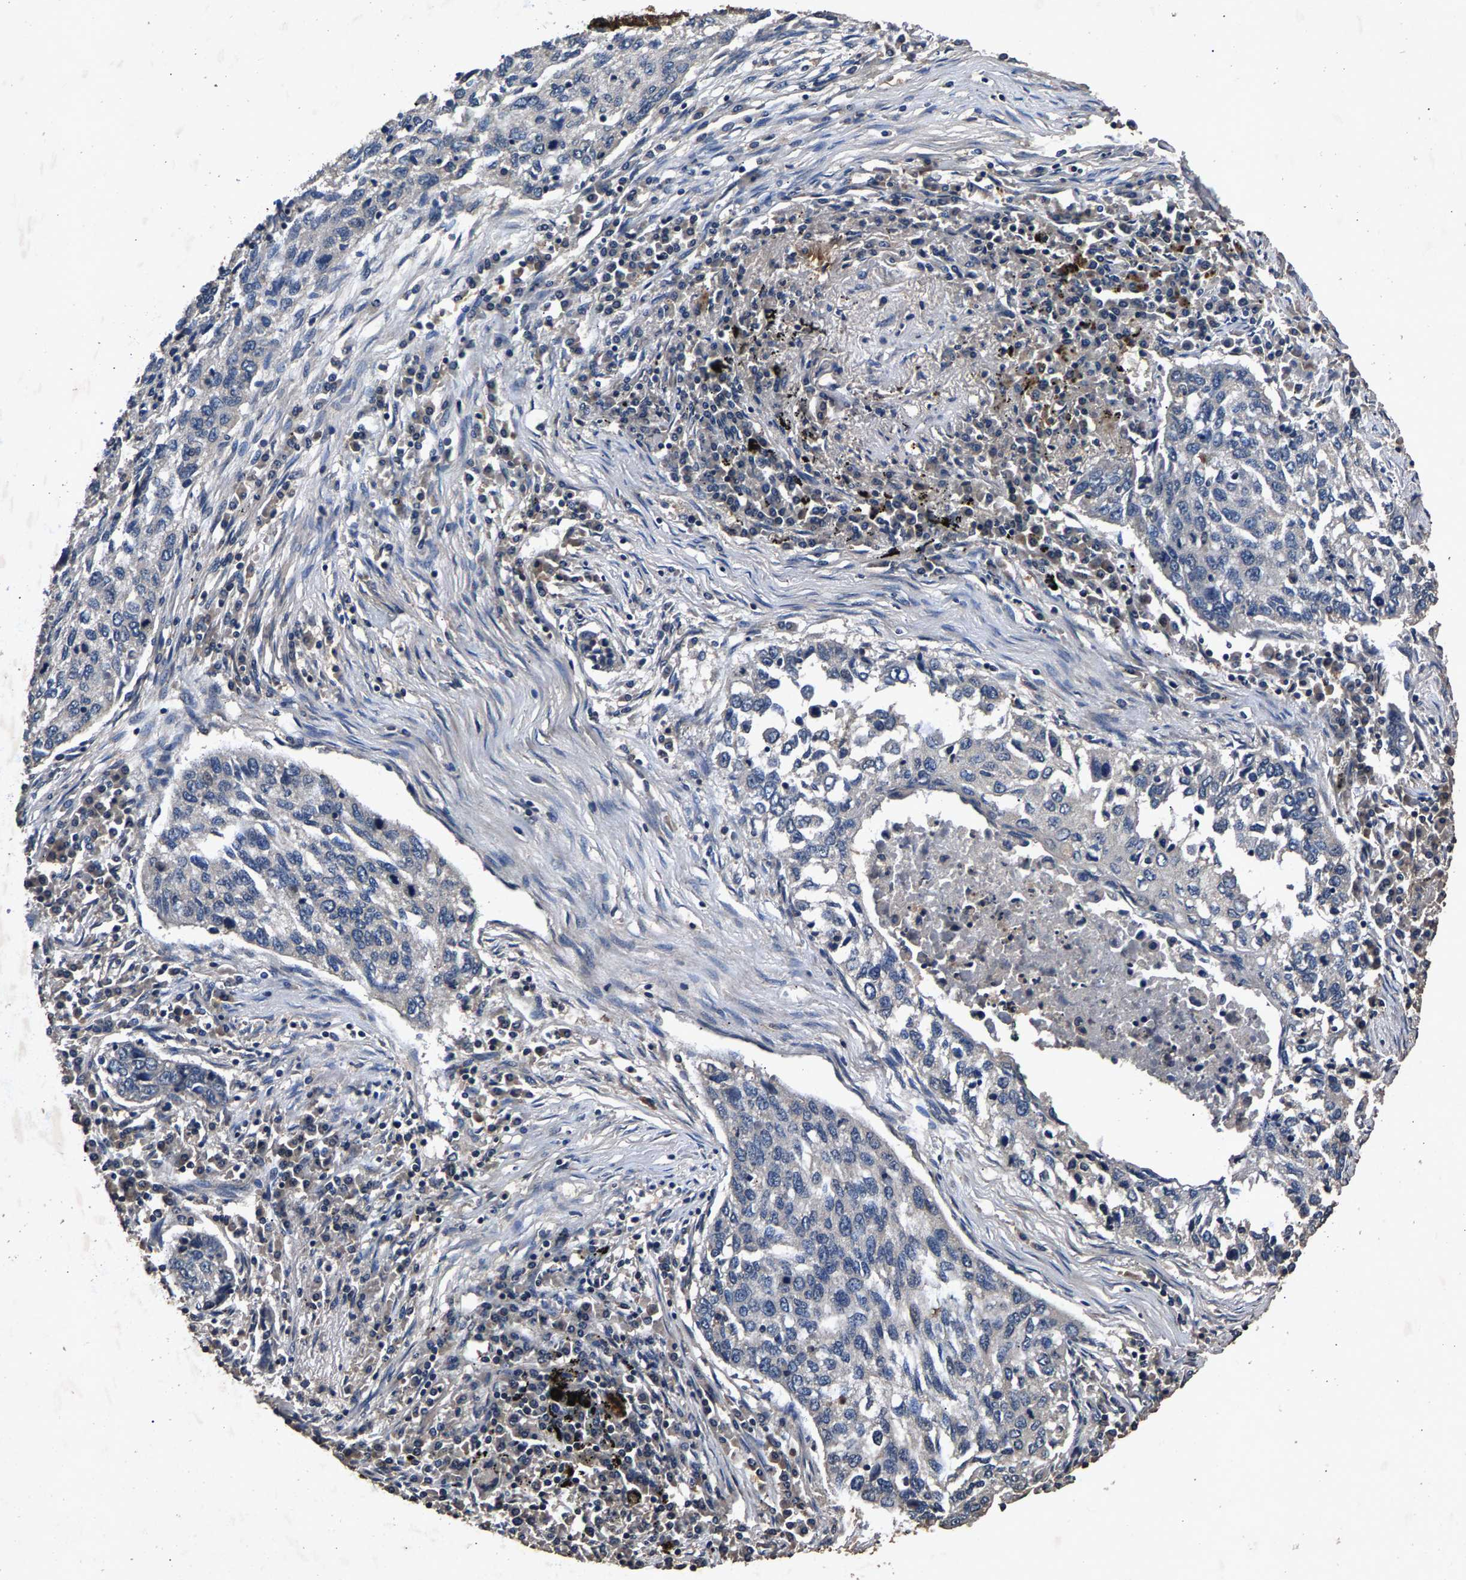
{"staining": {"intensity": "negative", "quantity": "none", "location": "none"}, "tissue": "lung cancer", "cell_type": "Tumor cells", "image_type": "cancer", "snomed": [{"axis": "morphology", "description": "Squamous cell carcinoma, NOS"}, {"axis": "topography", "description": "Lung"}], "caption": "Lung squamous cell carcinoma was stained to show a protein in brown. There is no significant expression in tumor cells.", "gene": "PPP1CC", "patient": {"sex": "female", "age": 63}}